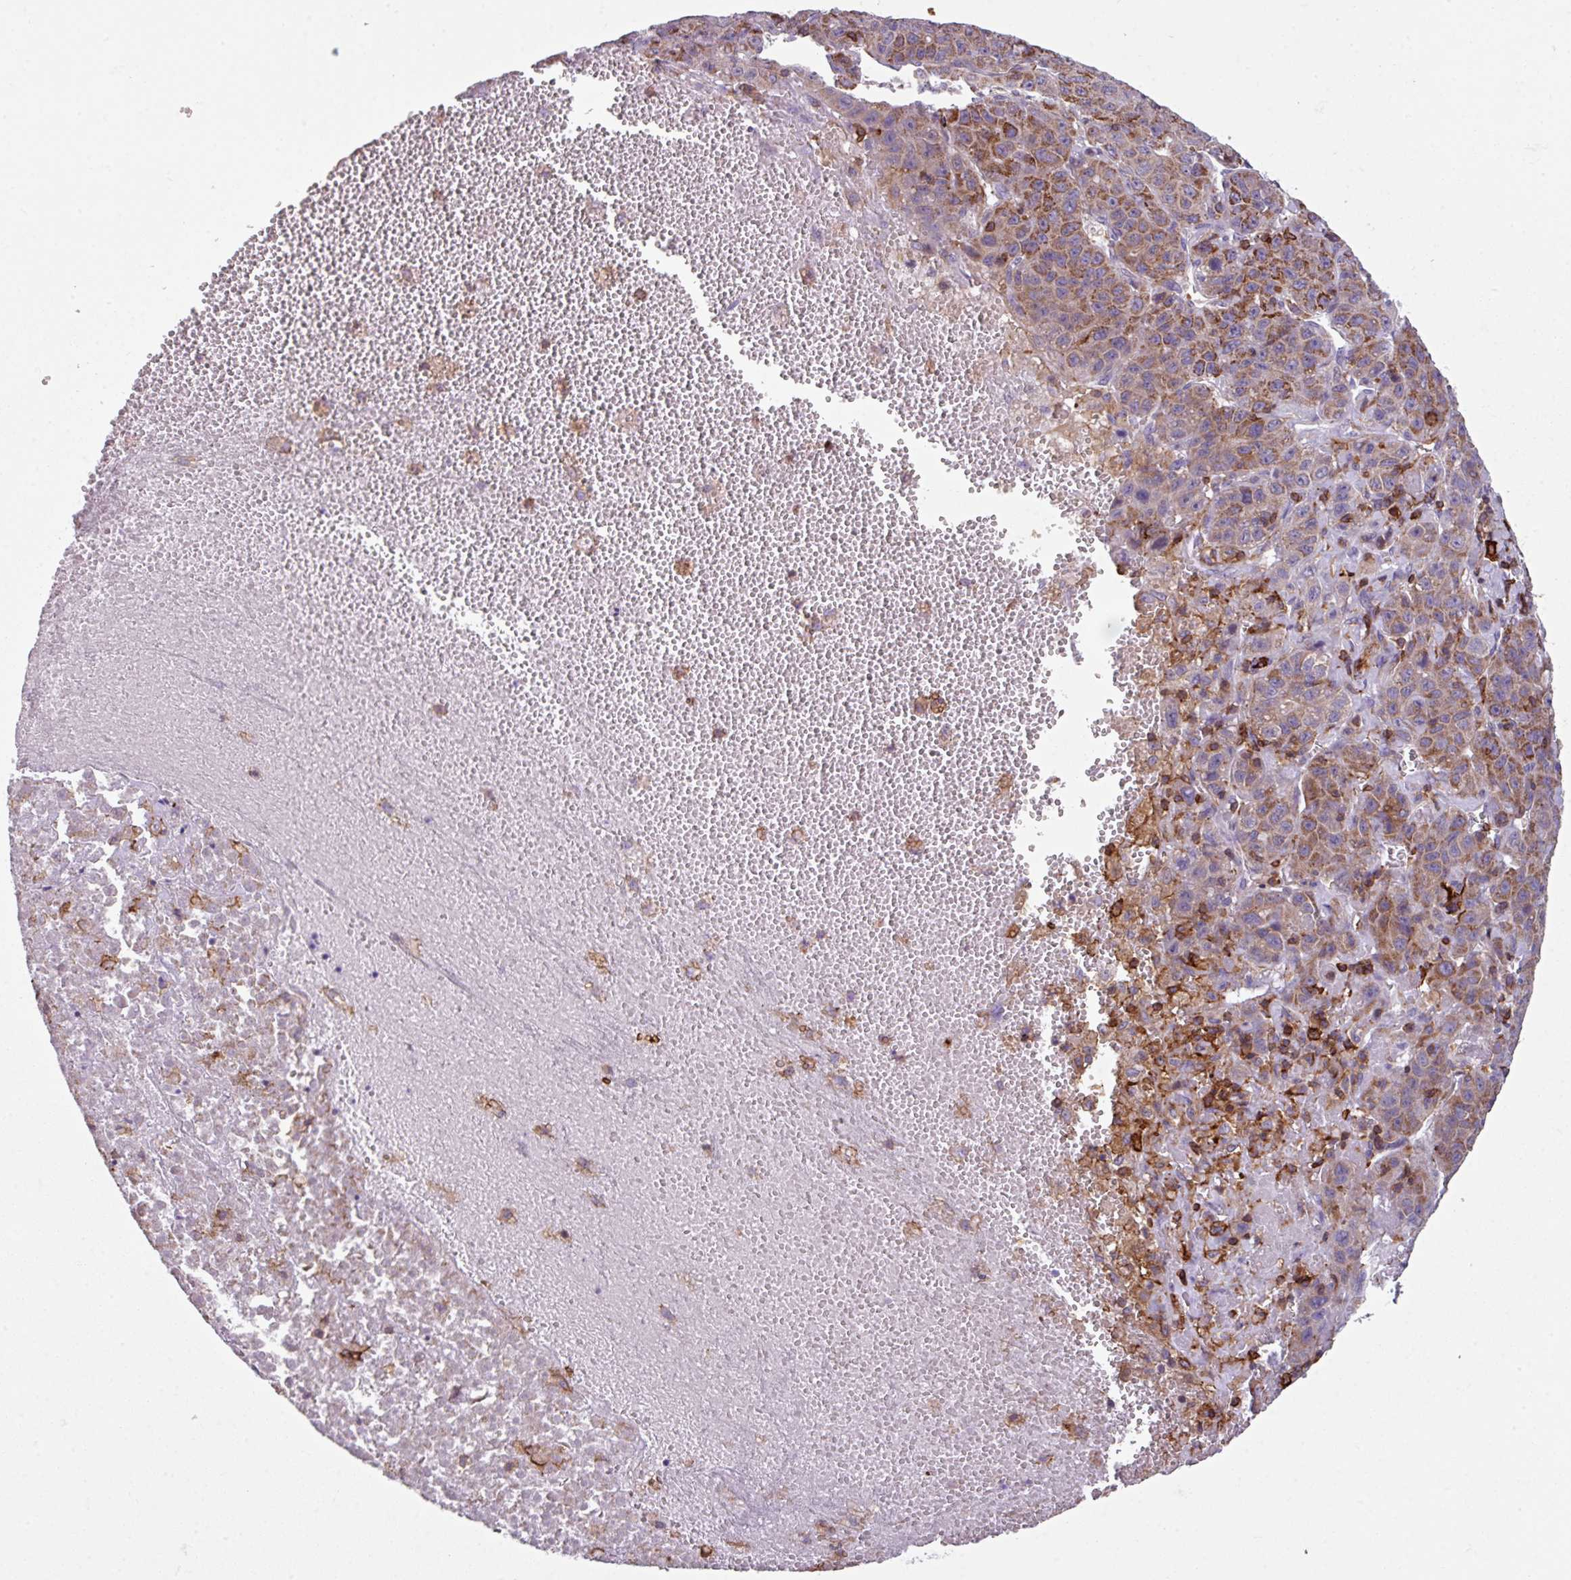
{"staining": {"intensity": "strong", "quantity": ">75%", "location": "cytoplasmic/membranous"}, "tissue": "liver cancer", "cell_type": "Tumor cells", "image_type": "cancer", "snomed": [{"axis": "morphology", "description": "Carcinoma, Hepatocellular, NOS"}, {"axis": "topography", "description": "Liver"}], "caption": "Liver hepatocellular carcinoma was stained to show a protein in brown. There is high levels of strong cytoplasmic/membranous positivity in approximately >75% of tumor cells.", "gene": "NEDD9", "patient": {"sex": "female", "age": 53}}